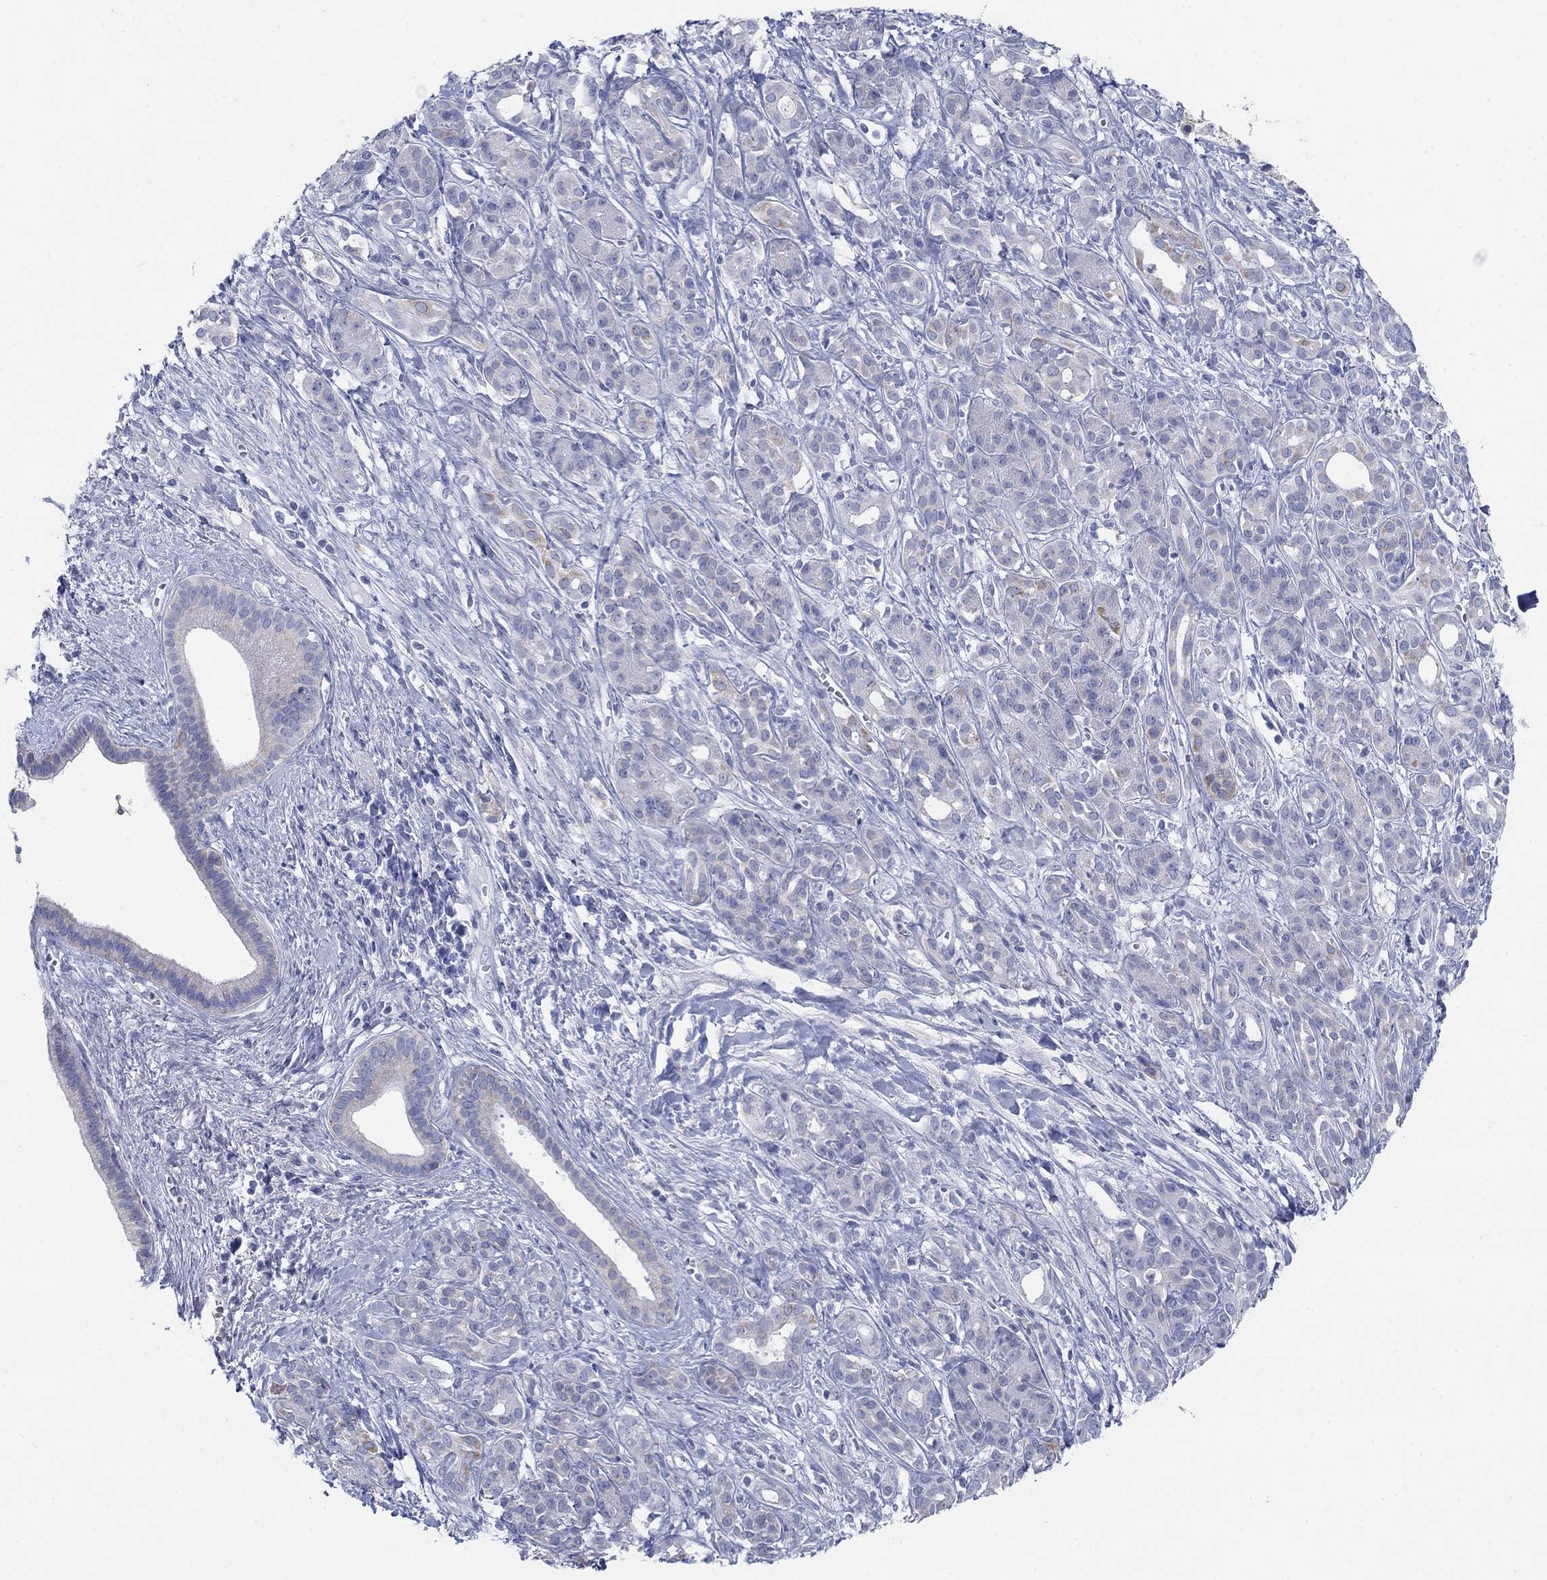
{"staining": {"intensity": "moderate", "quantity": "<25%", "location": "cytoplasmic/membranous"}, "tissue": "pancreatic cancer", "cell_type": "Tumor cells", "image_type": "cancer", "snomed": [{"axis": "morphology", "description": "Adenocarcinoma, NOS"}, {"axis": "topography", "description": "Pancreas"}], "caption": "Immunohistochemistry photomicrograph of neoplastic tissue: human adenocarcinoma (pancreatic) stained using IHC shows low levels of moderate protein expression localized specifically in the cytoplasmic/membranous of tumor cells, appearing as a cytoplasmic/membranous brown color.", "gene": "SCCPDH", "patient": {"sex": "male", "age": 61}}